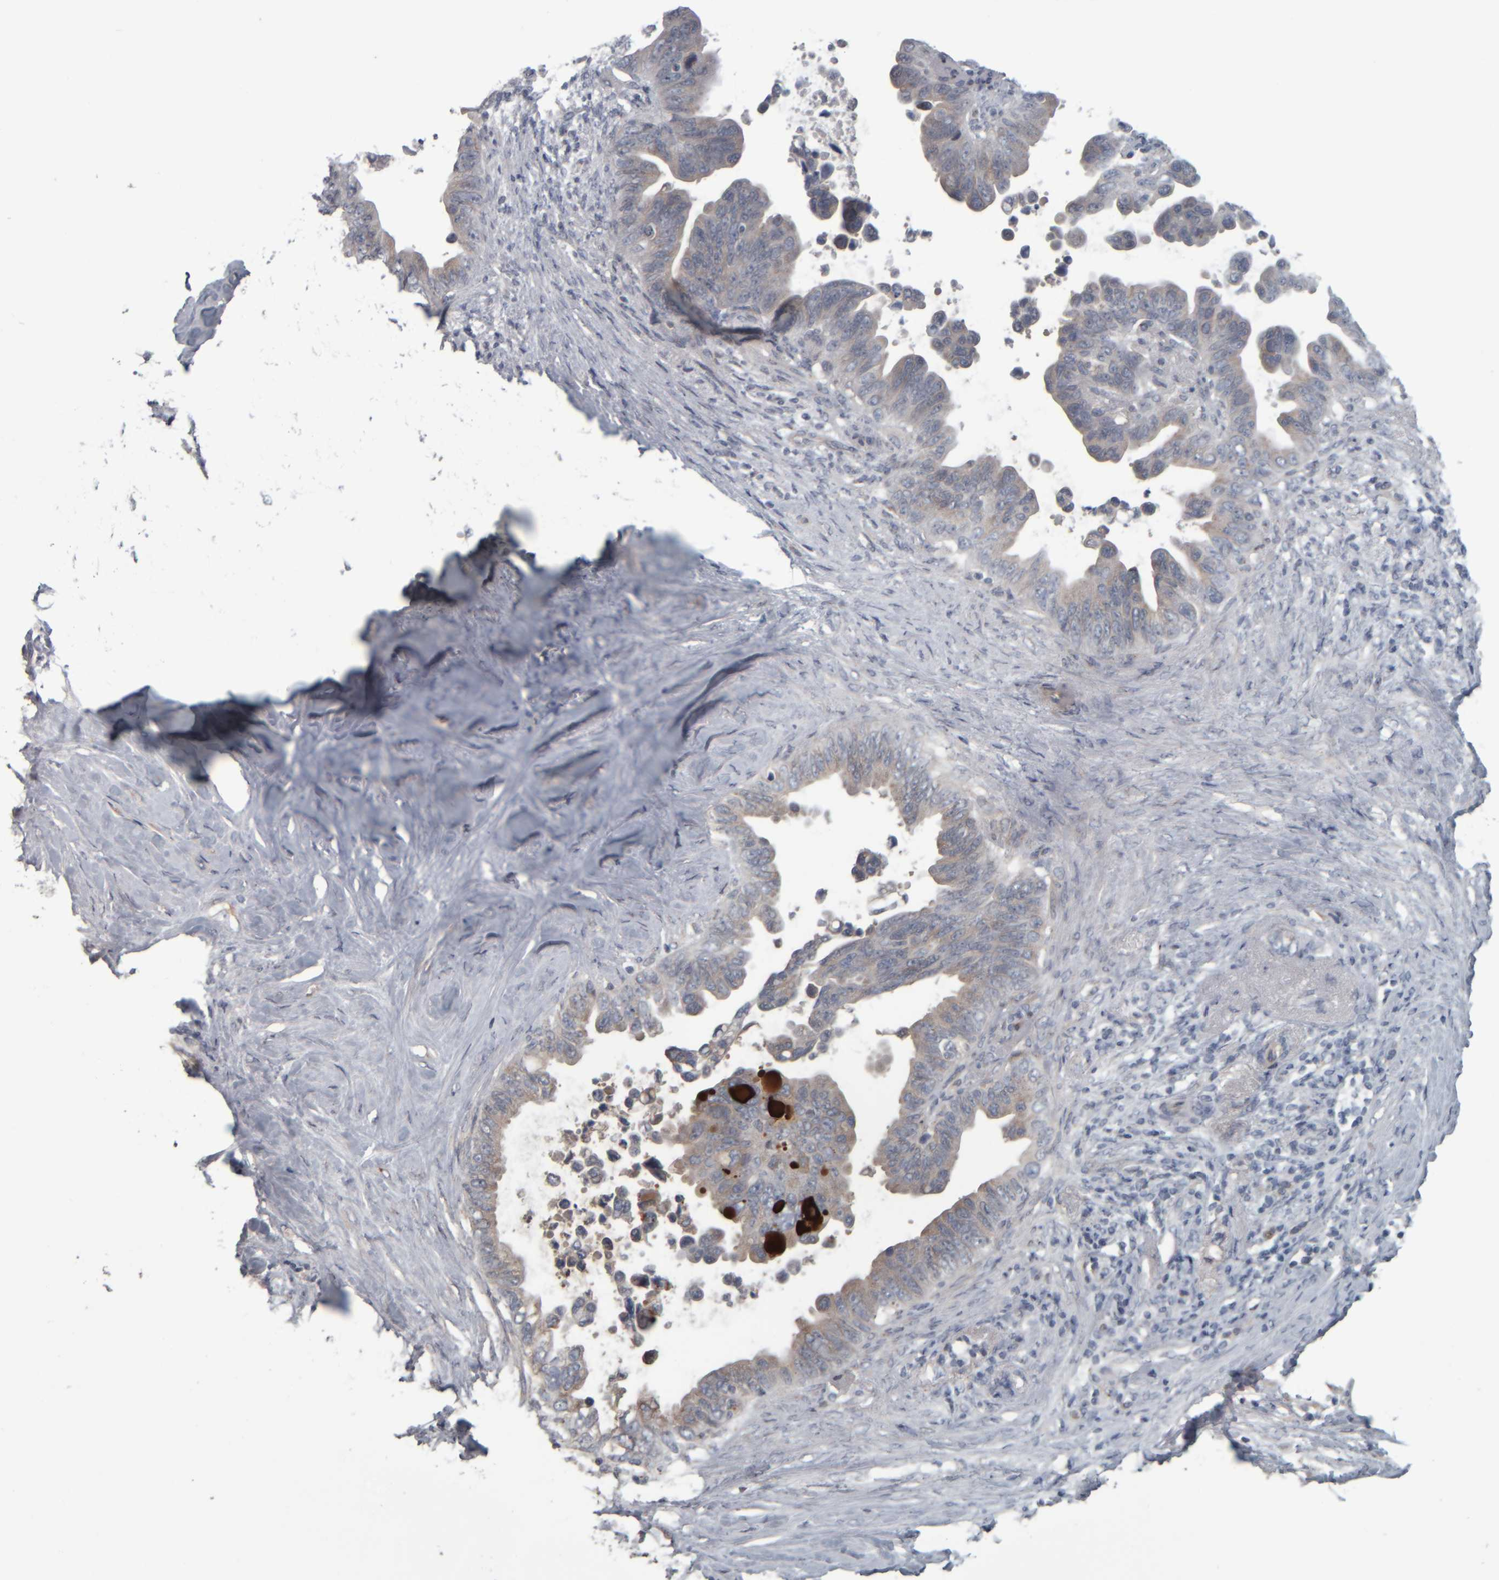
{"staining": {"intensity": "weak", "quantity": "25%-75%", "location": "cytoplasmic/membranous"}, "tissue": "pancreatic cancer", "cell_type": "Tumor cells", "image_type": "cancer", "snomed": [{"axis": "morphology", "description": "Adenocarcinoma, NOS"}, {"axis": "topography", "description": "Pancreas"}], "caption": "Immunohistochemical staining of human pancreatic adenocarcinoma reveals low levels of weak cytoplasmic/membranous protein positivity in about 25%-75% of tumor cells.", "gene": "CAVIN4", "patient": {"sex": "female", "age": 72}}